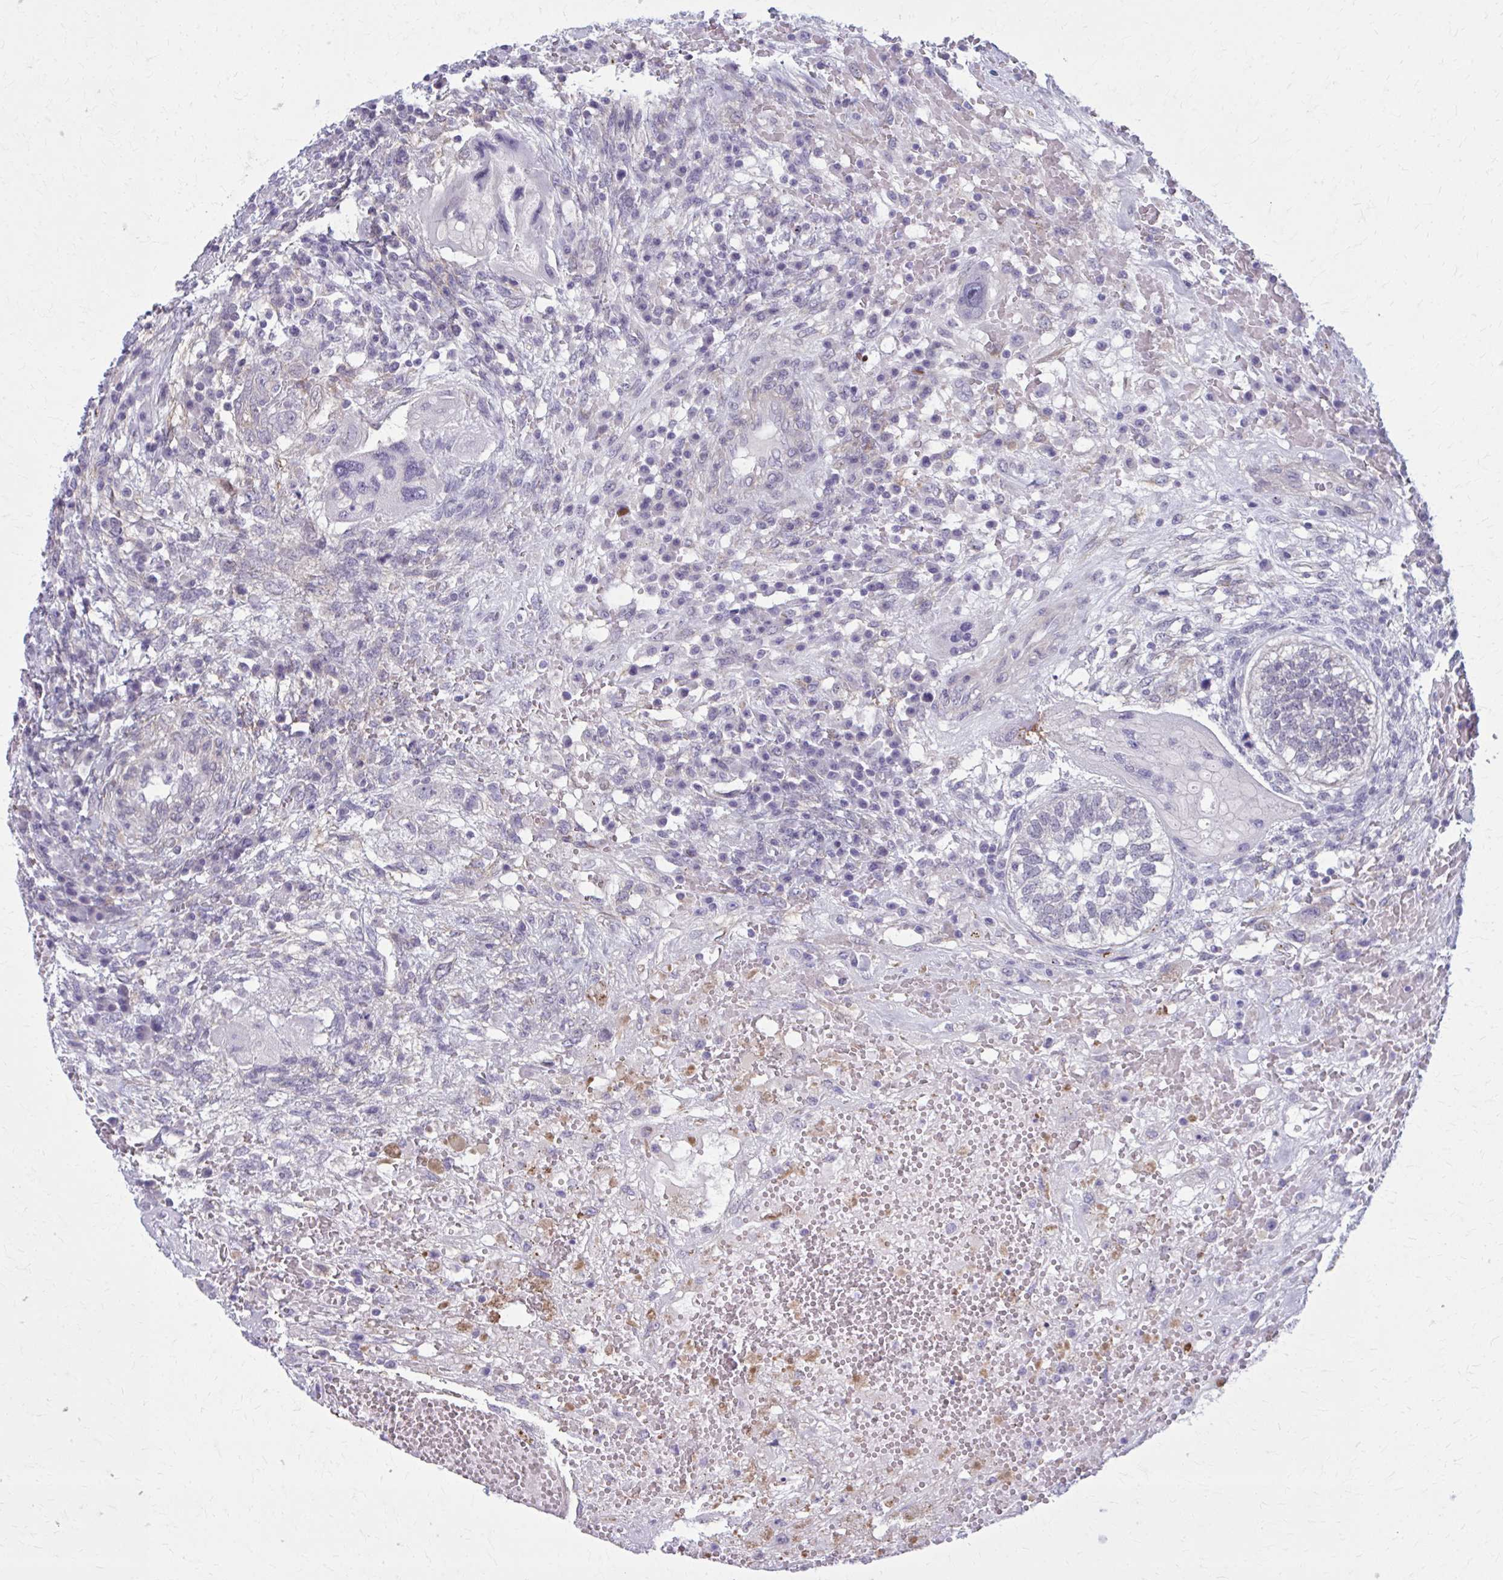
{"staining": {"intensity": "negative", "quantity": "none", "location": "none"}, "tissue": "testis cancer", "cell_type": "Tumor cells", "image_type": "cancer", "snomed": [{"axis": "morphology", "description": "Carcinoma, Embryonal, NOS"}, {"axis": "topography", "description": "Testis"}], "caption": "IHC of testis cancer shows no positivity in tumor cells. The staining was performed using DAB to visualize the protein expression in brown, while the nuclei were stained in blue with hematoxylin (Magnification: 20x).", "gene": "NUMBL", "patient": {"sex": "male", "age": 26}}